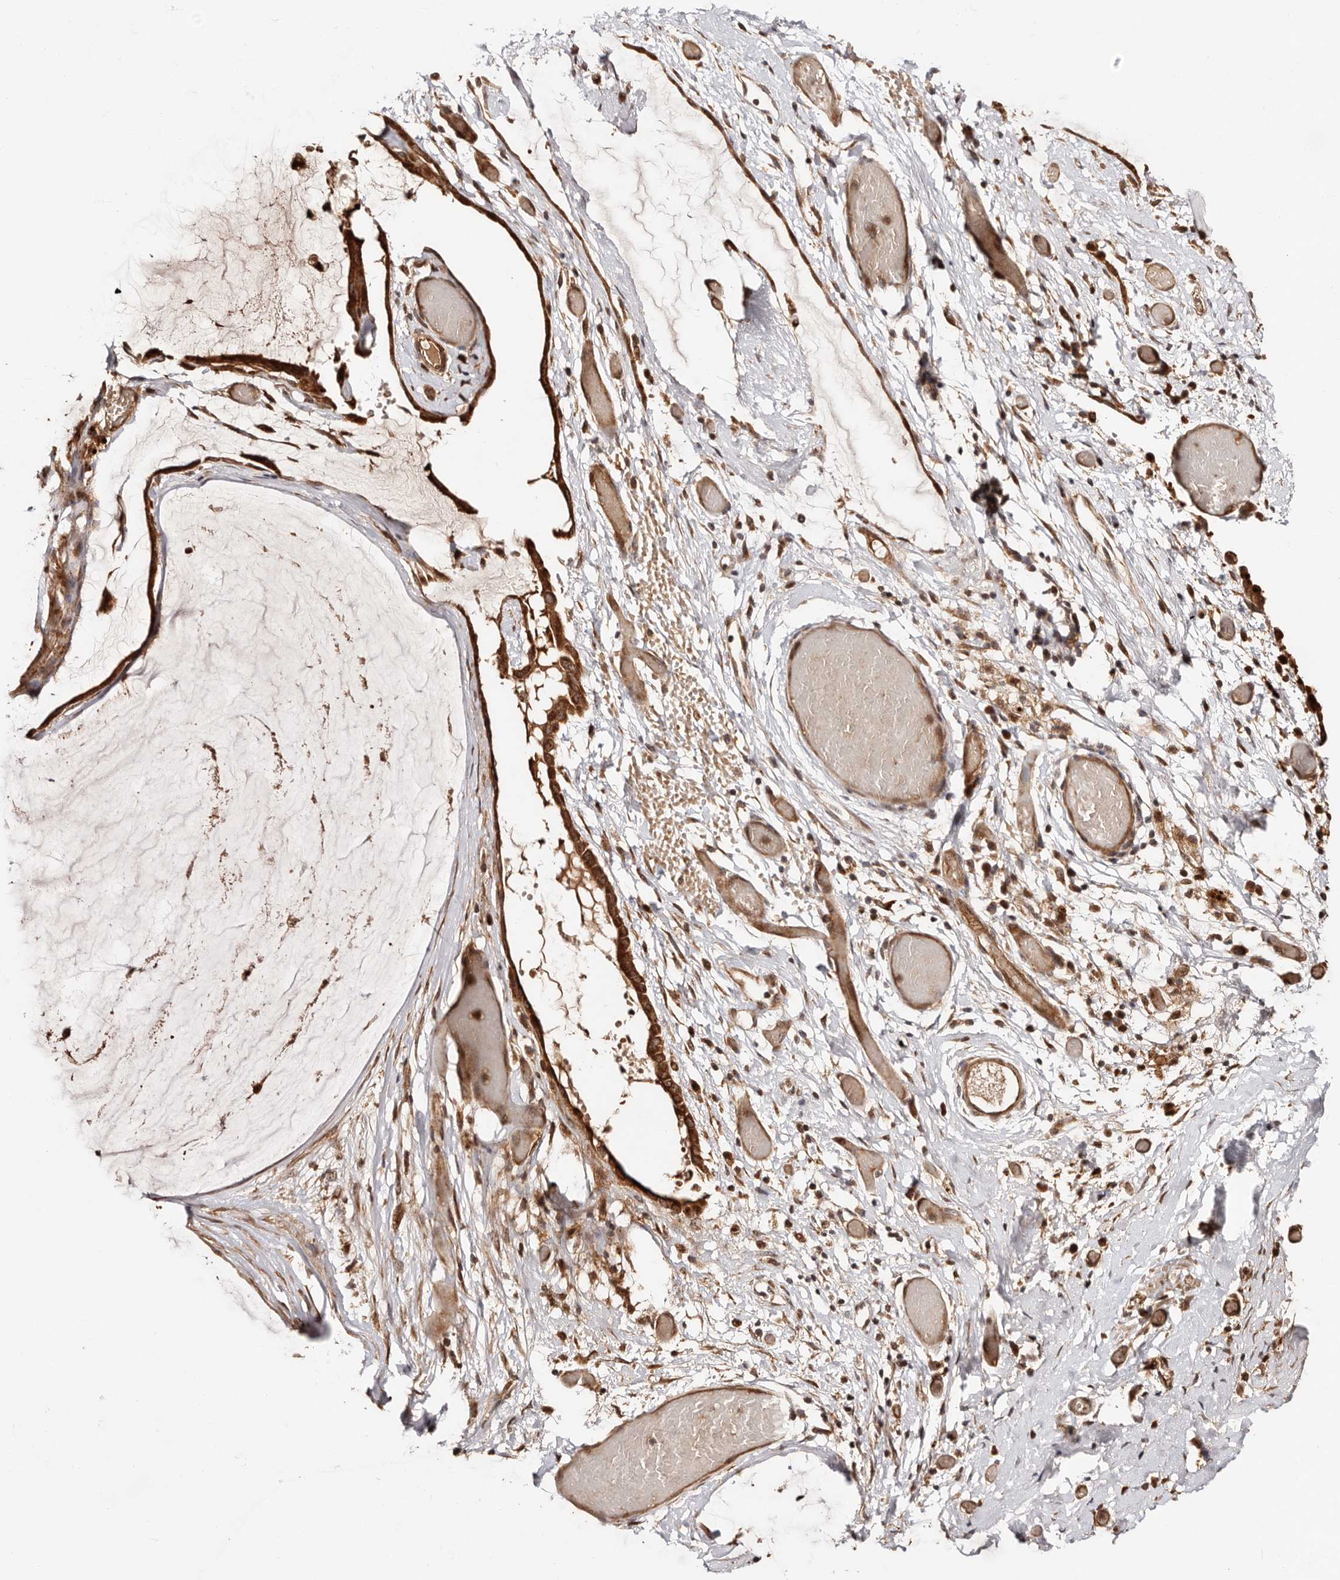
{"staining": {"intensity": "strong", "quantity": ">75%", "location": "cytoplasmic/membranous"}, "tissue": "ovarian cancer", "cell_type": "Tumor cells", "image_type": "cancer", "snomed": [{"axis": "morphology", "description": "Cystadenocarcinoma, mucinous, NOS"}, {"axis": "topography", "description": "Ovary"}], "caption": "Human ovarian cancer stained with a protein marker shows strong staining in tumor cells.", "gene": "PTPN22", "patient": {"sex": "female", "age": 39}}